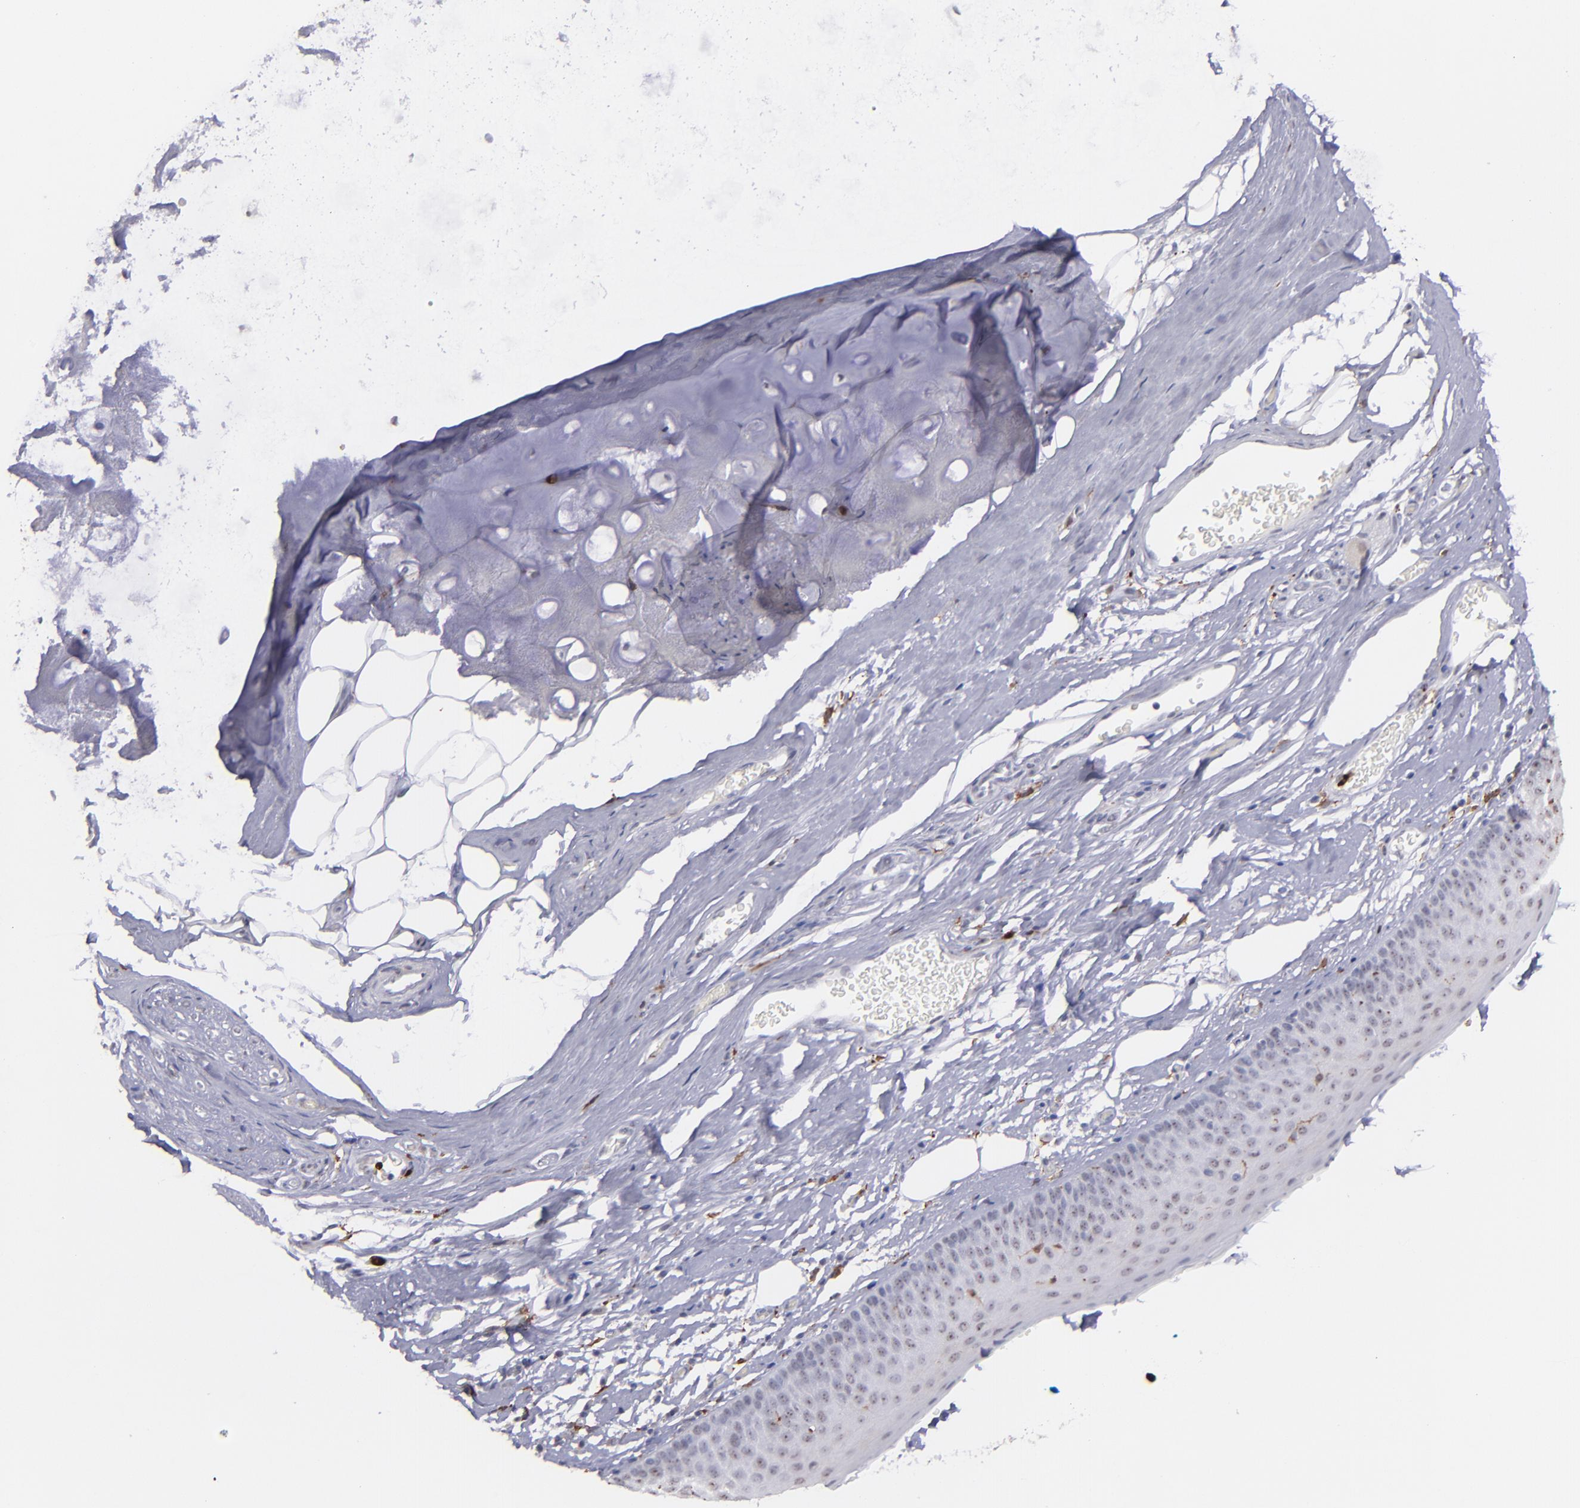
{"staining": {"intensity": "negative", "quantity": "none", "location": "none"}, "tissue": "nasopharynx", "cell_type": "Respiratory epithelial cells", "image_type": "normal", "snomed": [{"axis": "morphology", "description": "Normal tissue, NOS"}, {"axis": "topography", "description": "Nasopharynx"}], "caption": "High power microscopy photomicrograph of an immunohistochemistry (IHC) photomicrograph of benign nasopharynx, revealing no significant expression in respiratory epithelial cells. Brightfield microscopy of IHC stained with DAB (brown) and hematoxylin (blue), captured at high magnification.", "gene": "NCF2", "patient": {"sex": "male", "age": 56}}